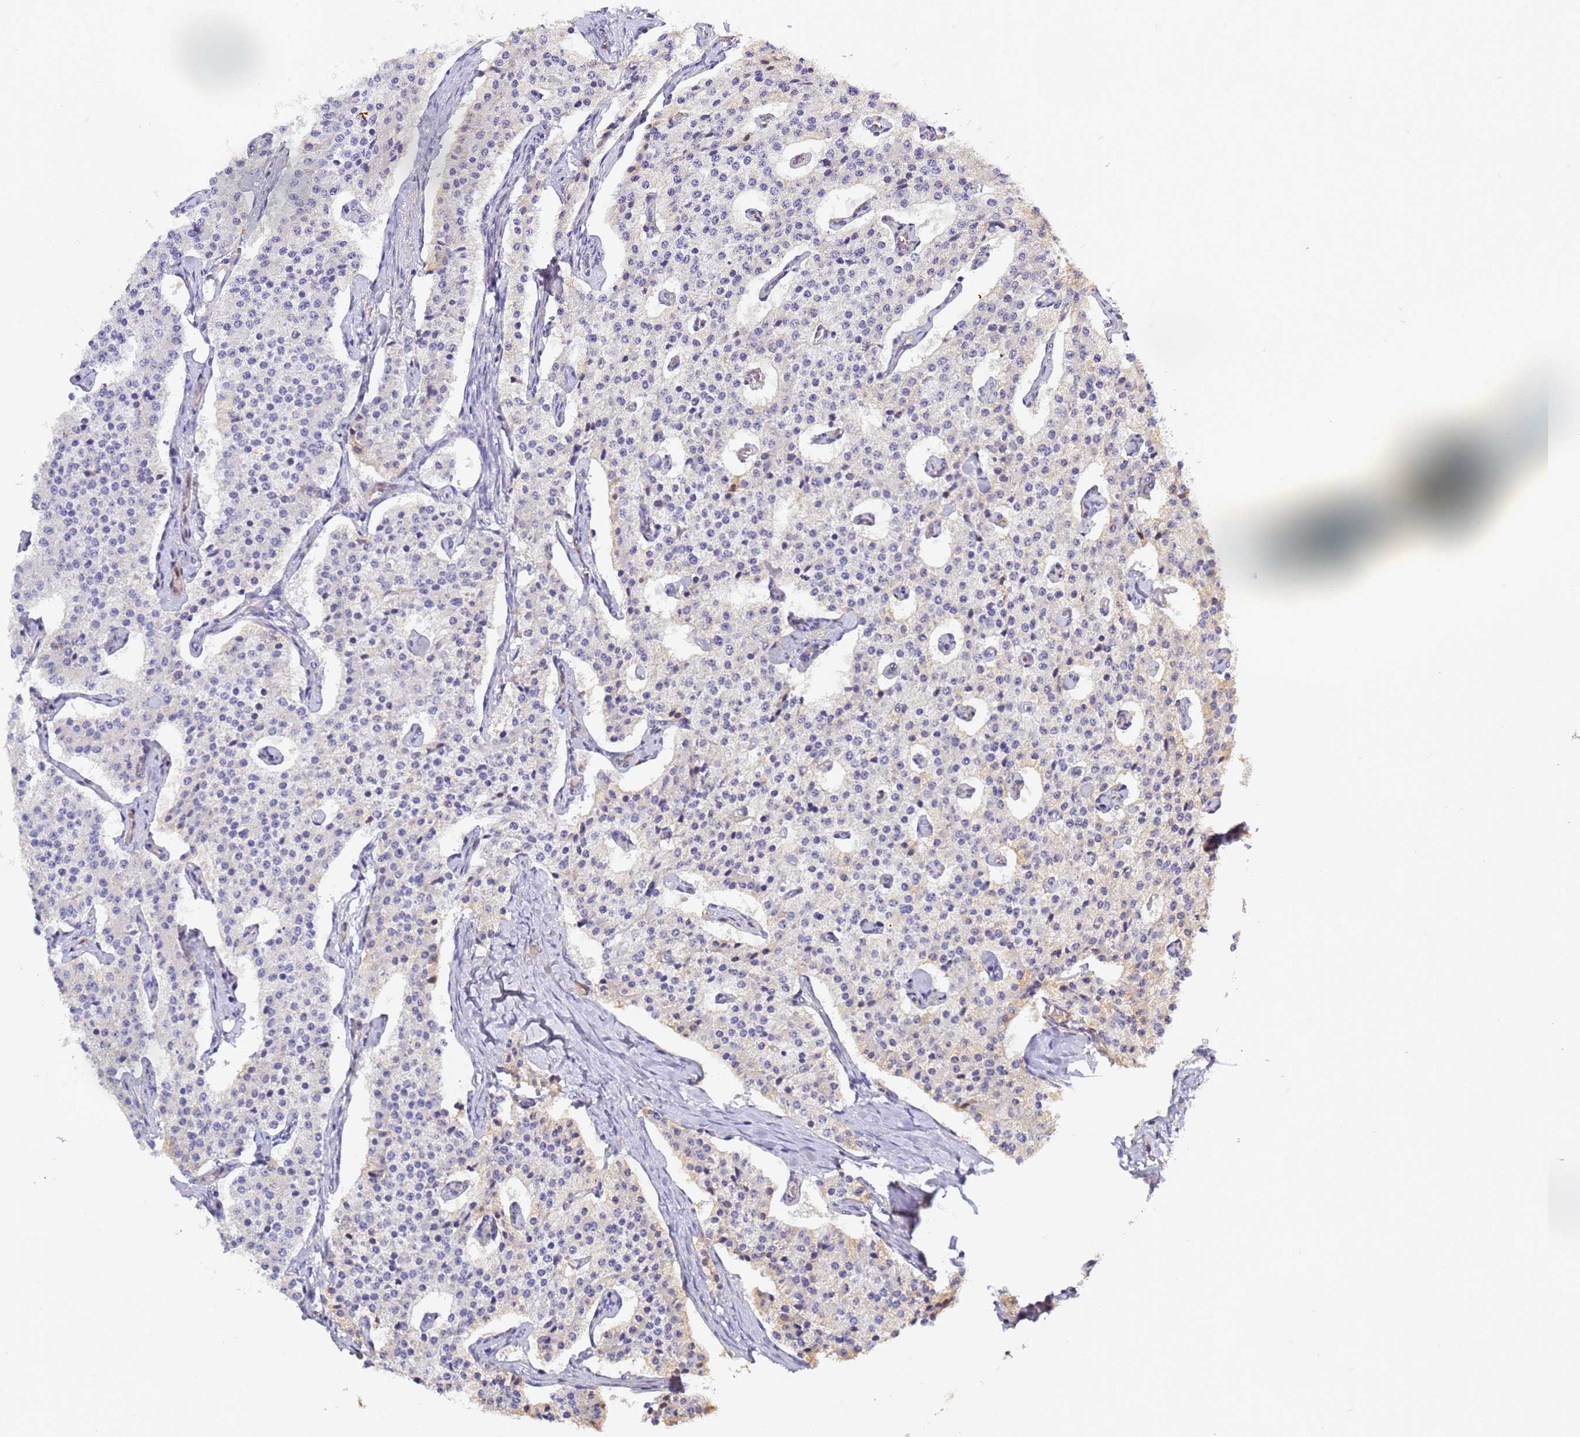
{"staining": {"intensity": "negative", "quantity": "none", "location": "none"}, "tissue": "carcinoid", "cell_type": "Tumor cells", "image_type": "cancer", "snomed": [{"axis": "morphology", "description": "Carcinoid, malignant, NOS"}, {"axis": "topography", "description": "Colon"}], "caption": "Tumor cells show no significant protein expression in carcinoid.", "gene": "CFH", "patient": {"sex": "female", "age": 52}}